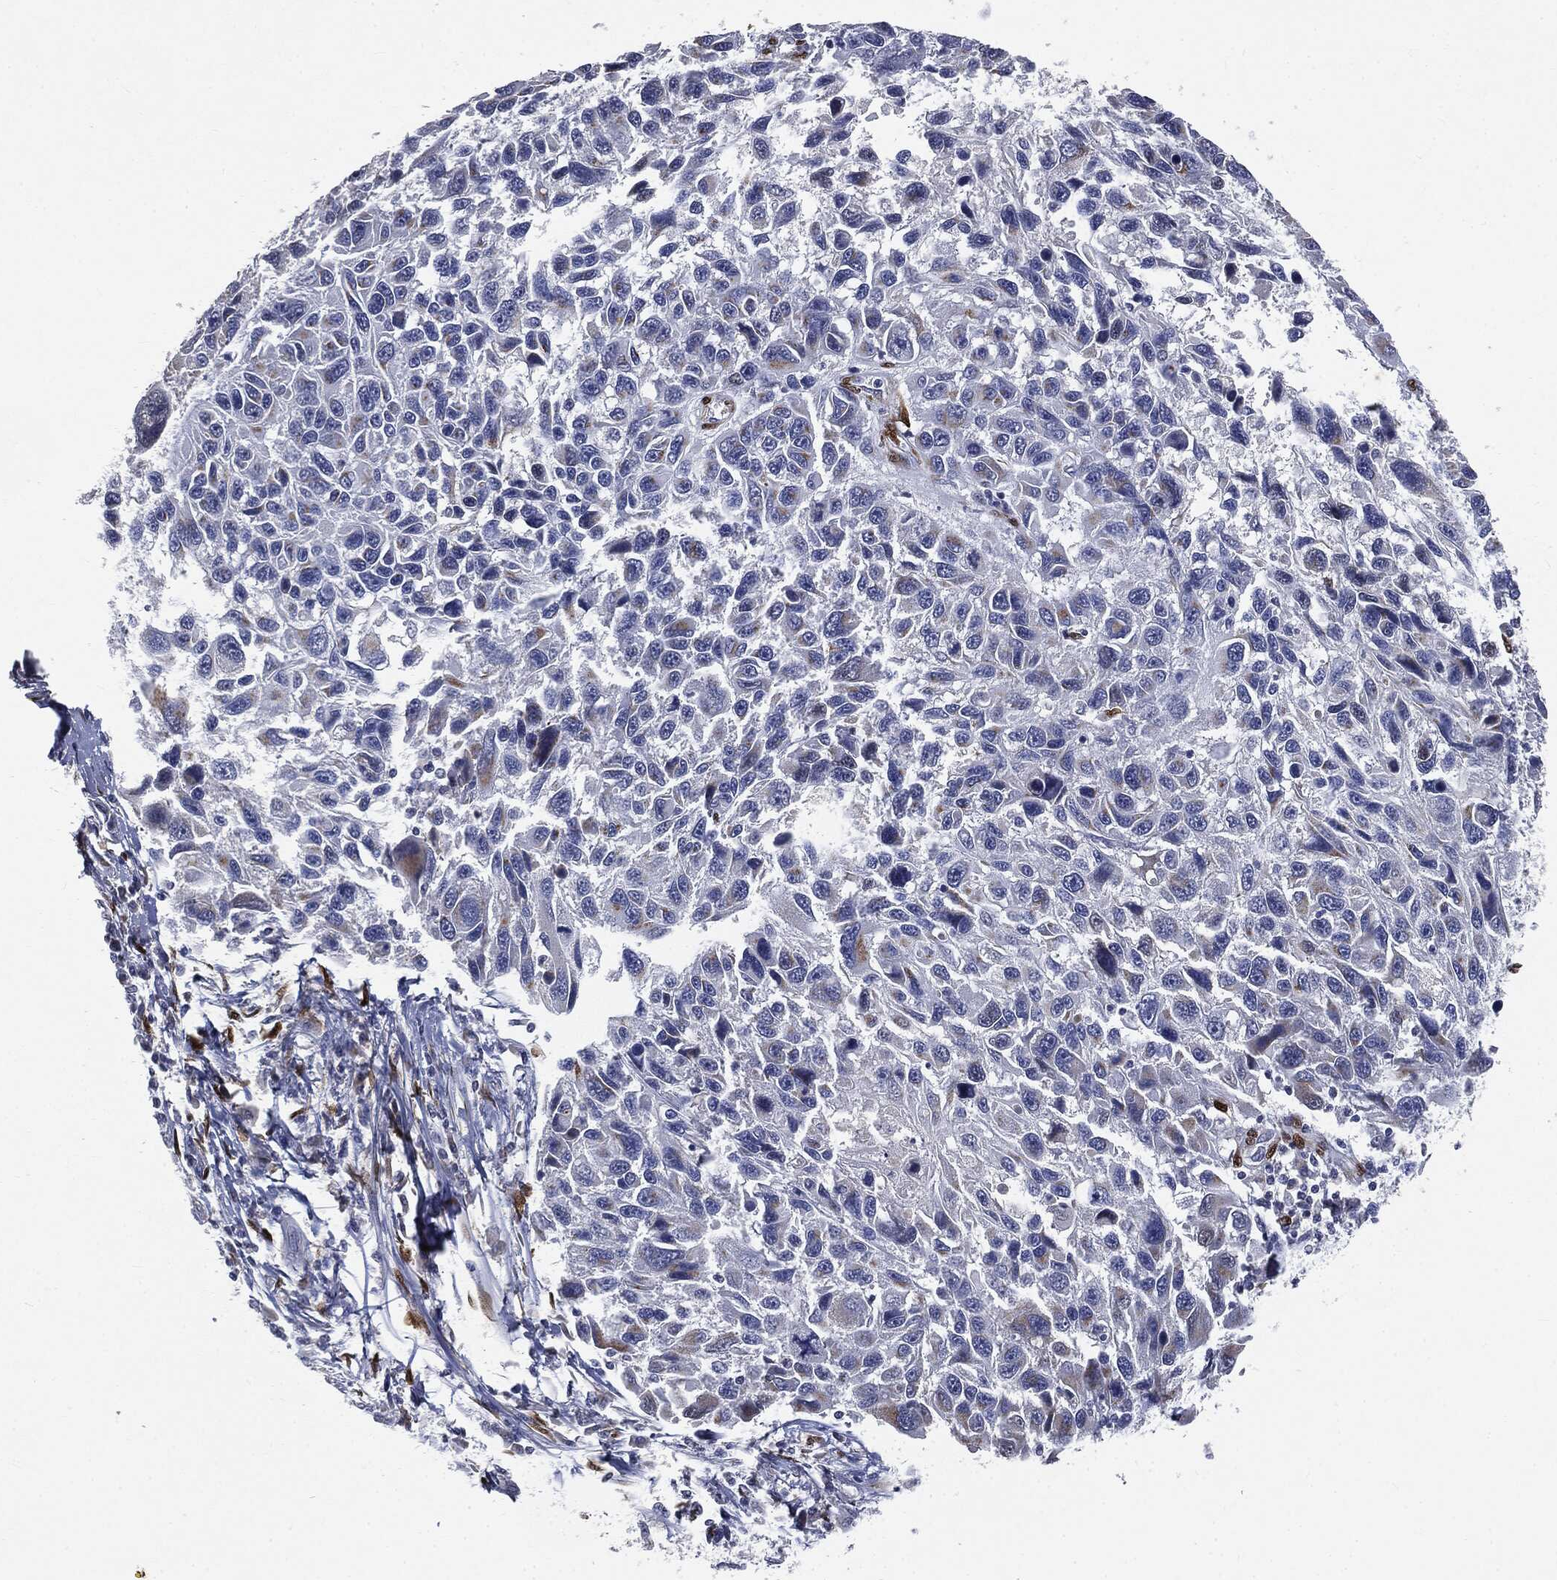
{"staining": {"intensity": "negative", "quantity": "none", "location": "none"}, "tissue": "melanoma", "cell_type": "Tumor cells", "image_type": "cancer", "snomed": [{"axis": "morphology", "description": "Malignant melanoma, NOS"}, {"axis": "topography", "description": "Skin"}], "caption": "This is an IHC histopathology image of human malignant melanoma. There is no expression in tumor cells.", "gene": "CASD1", "patient": {"sex": "male", "age": 53}}